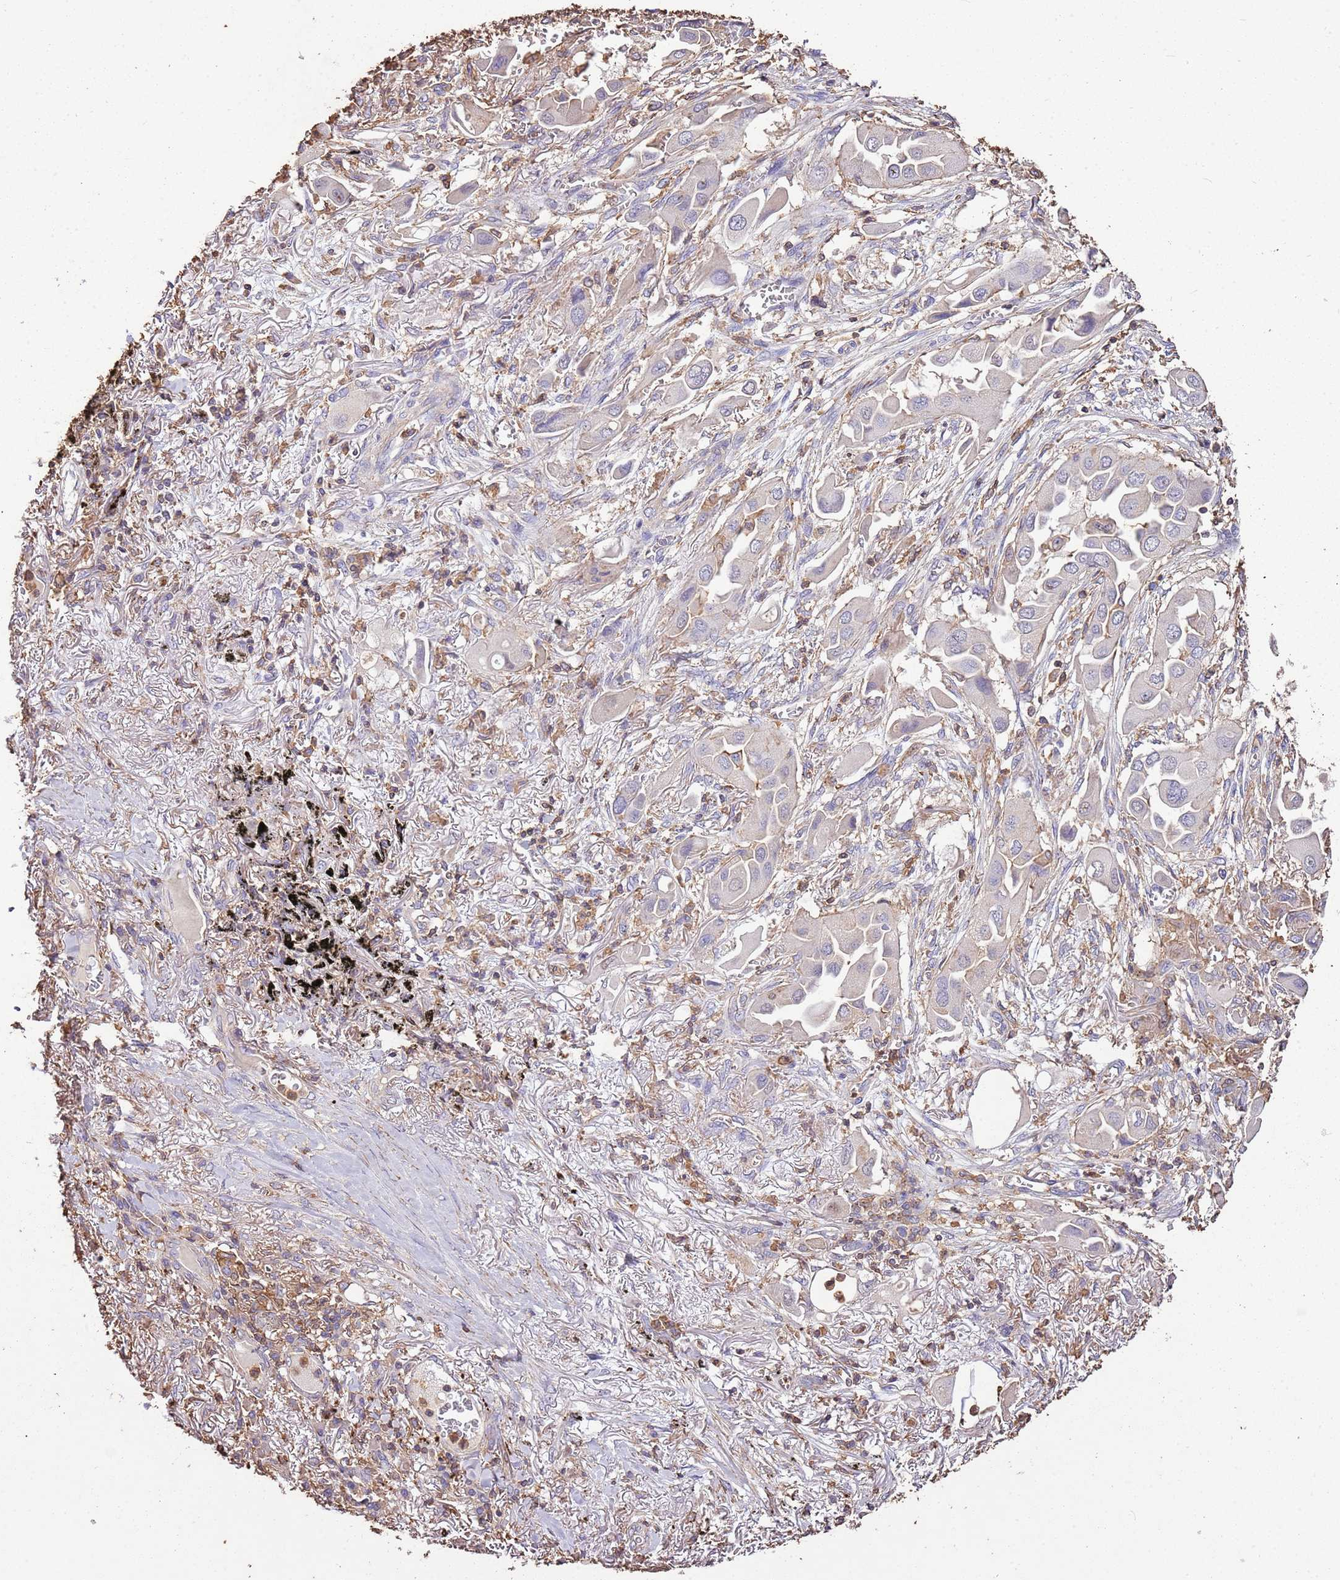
{"staining": {"intensity": "negative", "quantity": "none", "location": "none"}, "tissue": "lung cancer", "cell_type": "Tumor cells", "image_type": "cancer", "snomed": [{"axis": "morphology", "description": "Adenocarcinoma, NOS"}, {"axis": "topography", "description": "Lung"}], "caption": "Micrograph shows no significant protein expression in tumor cells of adenocarcinoma (lung).", "gene": "ARL10", "patient": {"sex": "female", "age": 76}}